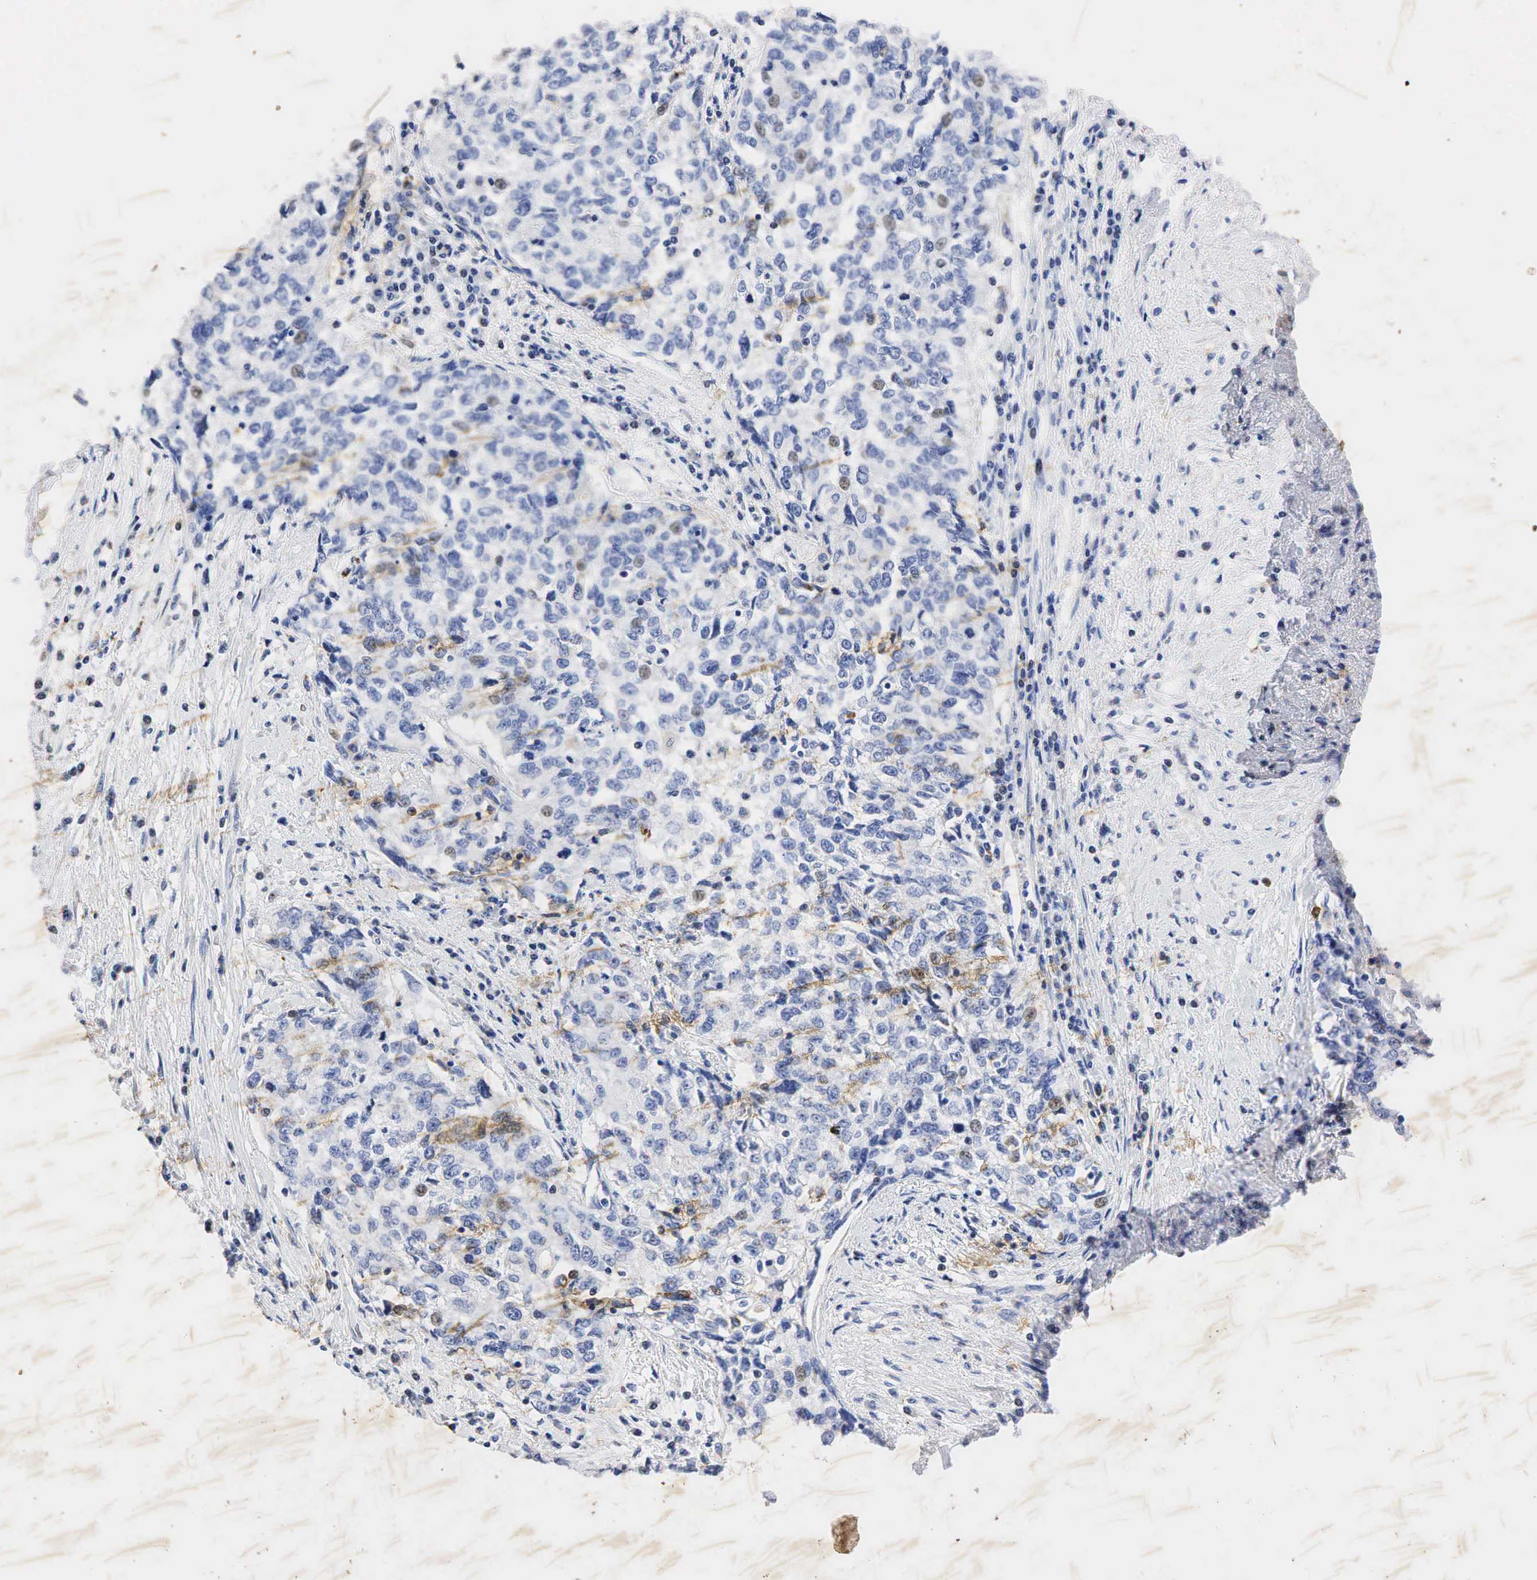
{"staining": {"intensity": "weak", "quantity": "25%-75%", "location": "cytoplasmic/membranous,nuclear"}, "tissue": "cervical cancer", "cell_type": "Tumor cells", "image_type": "cancer", "snomed": [{"axis": "morphology", "description": "Squamous cell carcinoma, NOS"}, {"axis": "topography", "description": "Cervix"}], "caption": "Squamous cell carcinoma (cervical) stained for a protein shows weak cytoplasmic/membranous and nuclear positivity in tumor cells.", "gene": "SYP", "patient": {"sex": "female", "age": 57}}